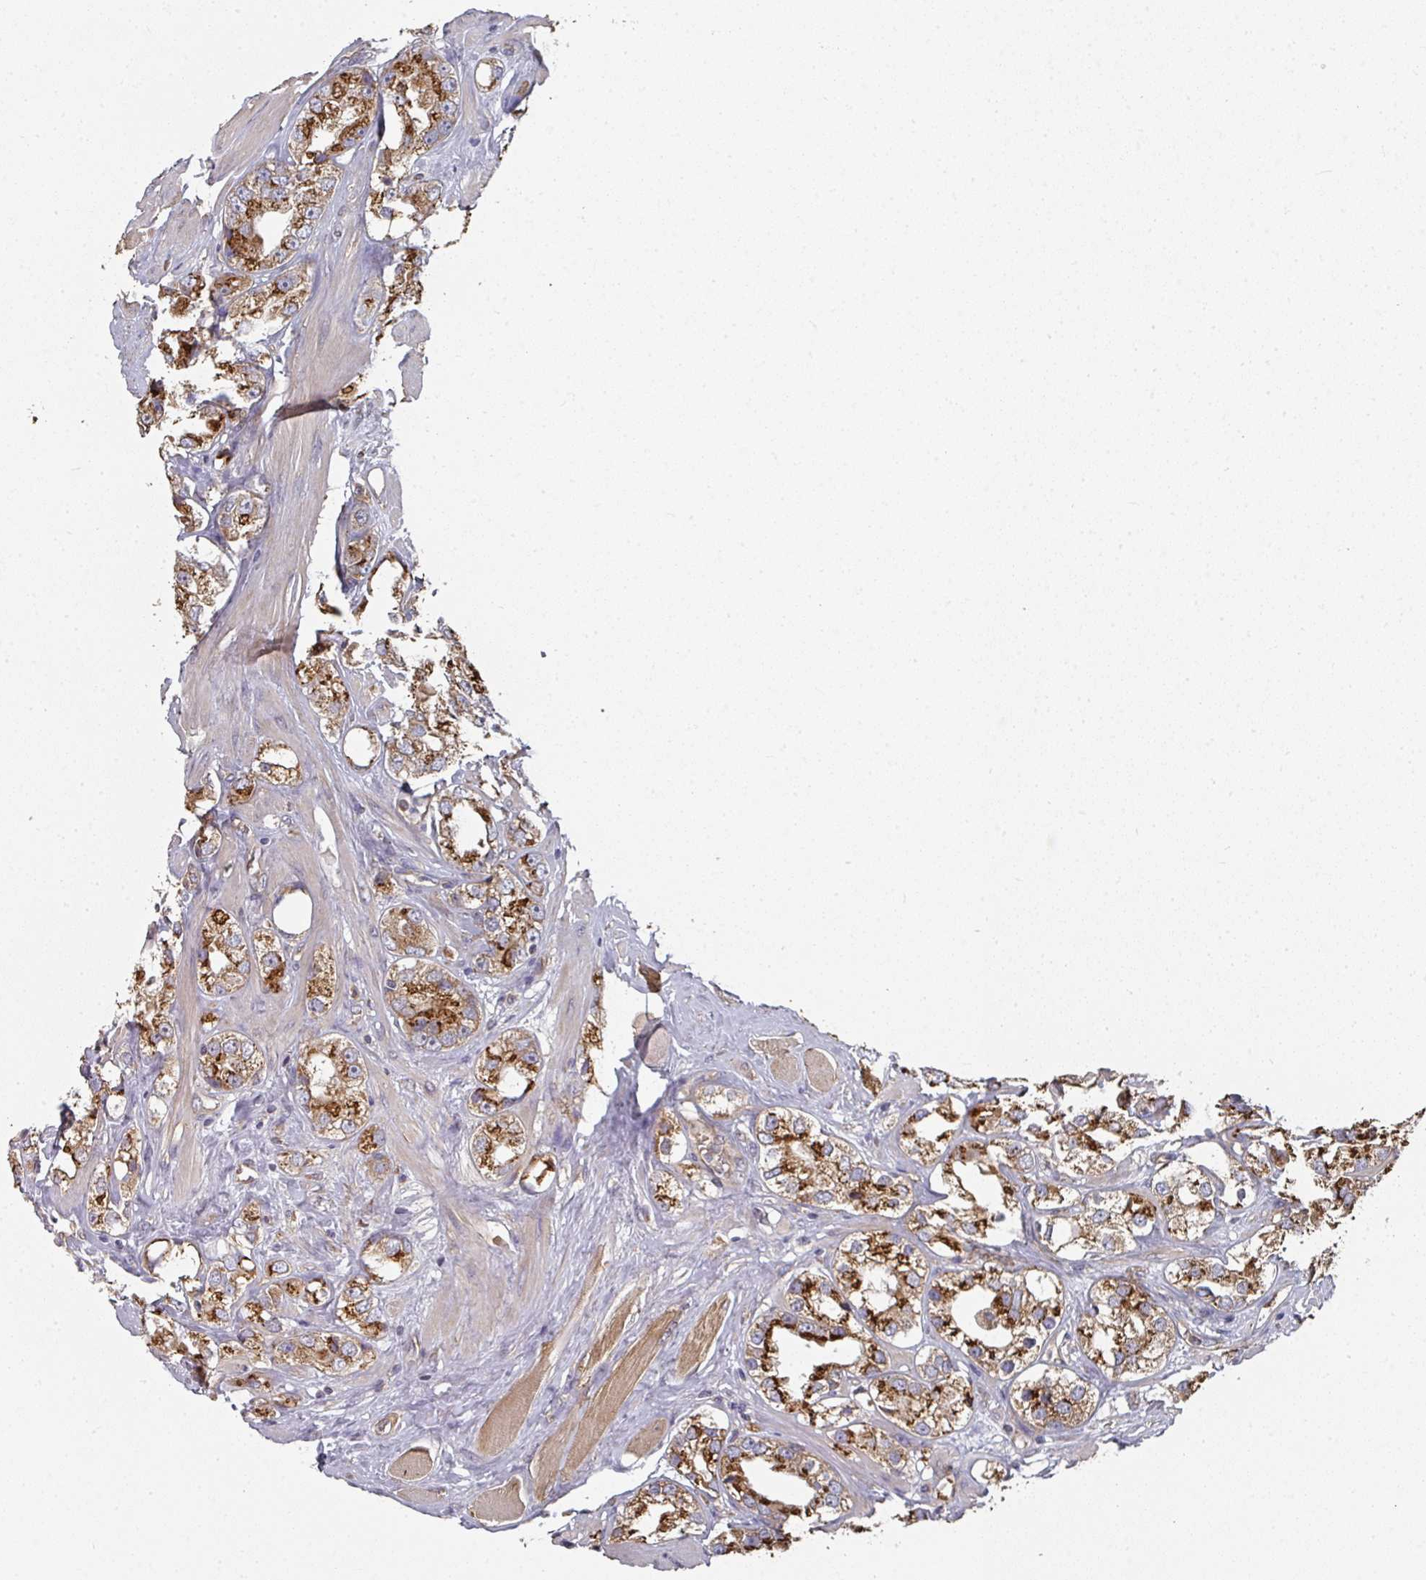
{"staining": {"intensity": "strong", "quantity": ">75%", "location": "cytoplasmic/membranous"}, "tissue": "prostate cancer", "cell_type": "Tumor cells", "image_type": "cancer", "snomed": [{"axis": "morphology", "description": "Adenocarcinoma, NOS"}, {"axis": "topography", "description": "Prostate"}], "caption": "Human prostate cancer (adenocarcinoma) stained for a protein (brown) demonstrates strong cytoplasmic/membranous positive positivity in about >75% of tumor cells.", "gene": "EDEM2", "patient": {"sex": "male", "age": 79}}